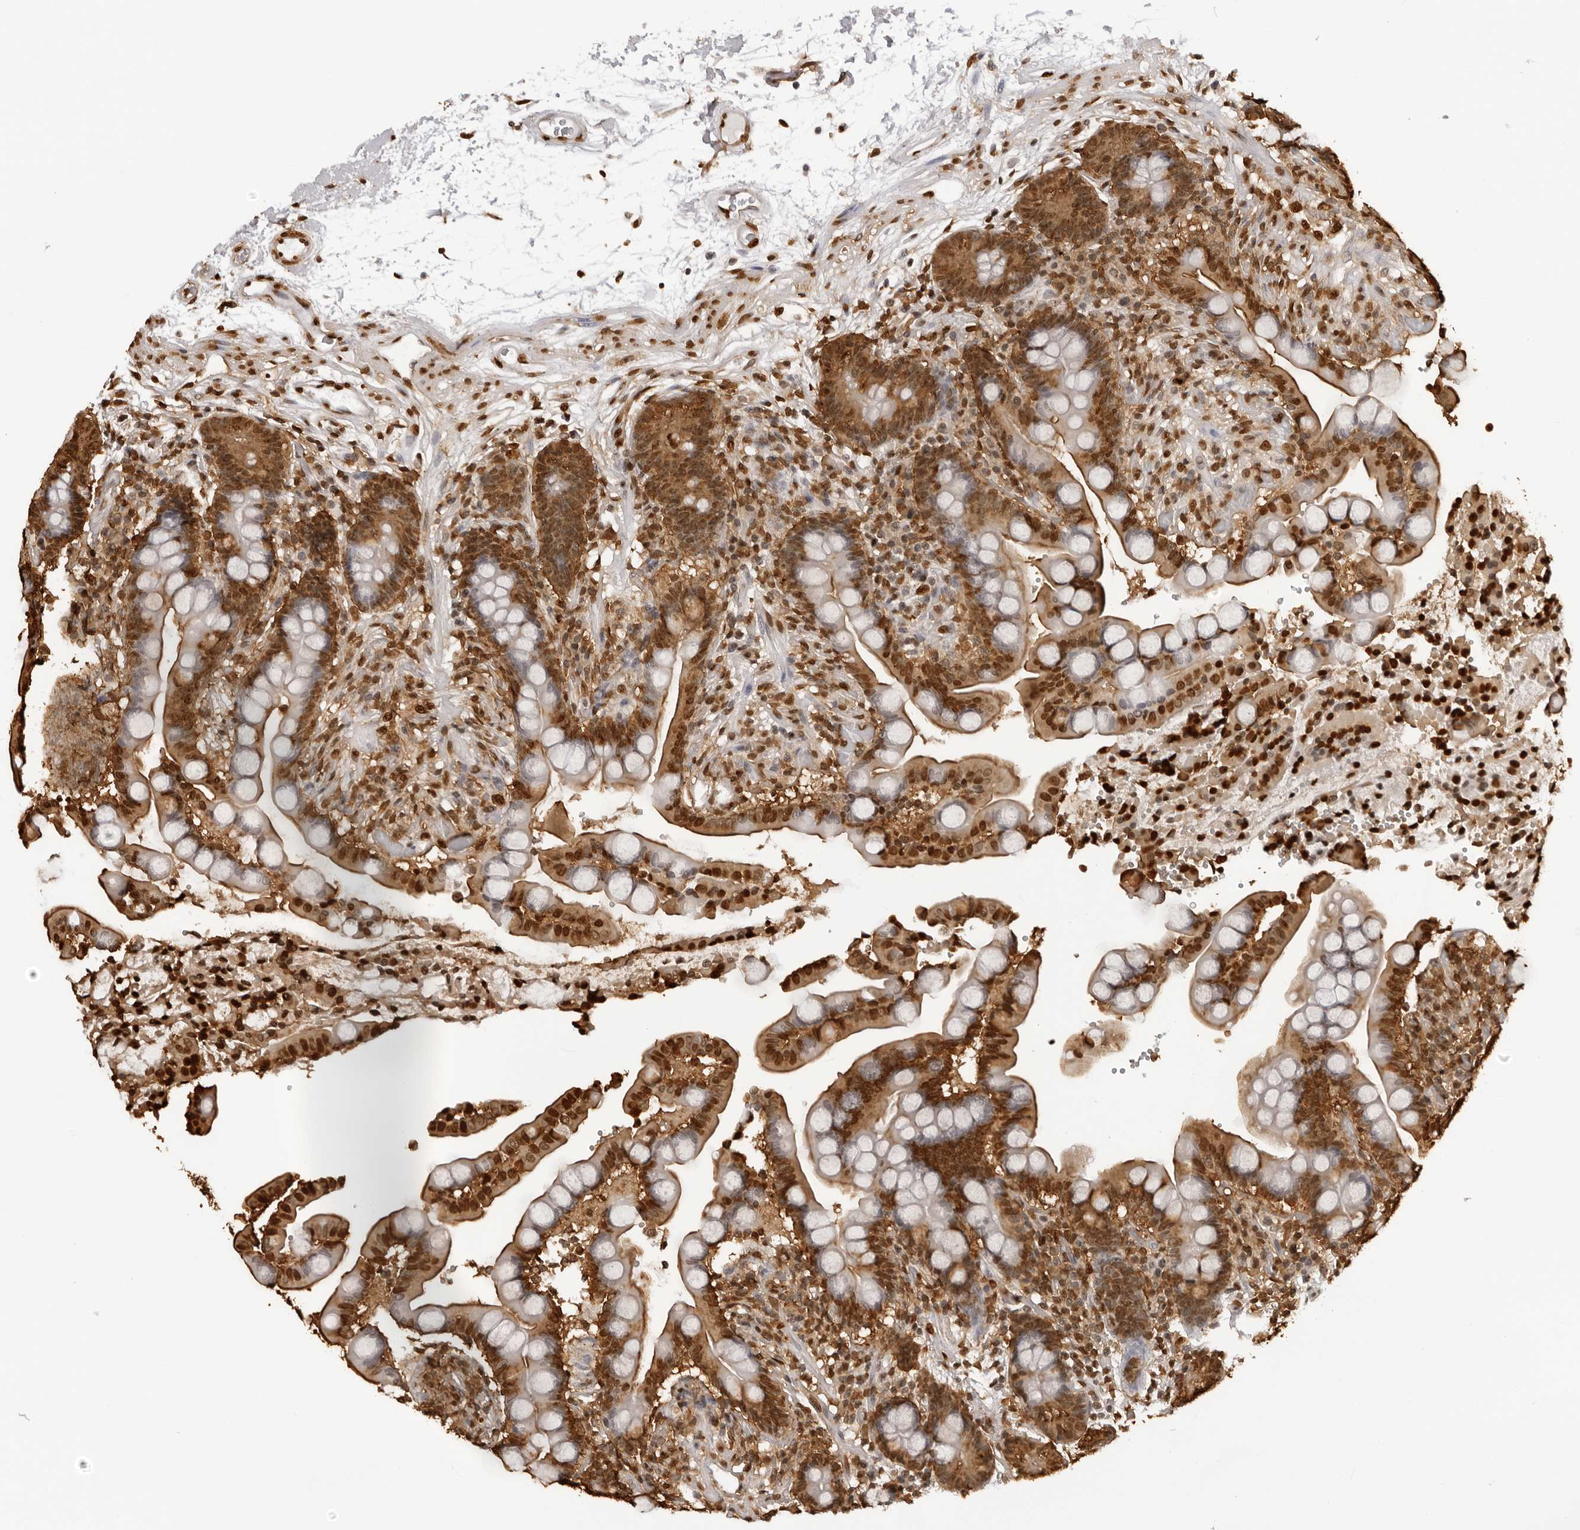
{"staining": {"intensity": "strong", "quantity": ">75%", "location": "nuclear"}, "tissue": "colon", "cell_type": "Endothelial cells", "image_type": "normal", "snomed": [{"axis": "morphology", "description": "Normal tissue, NOS"}, {"axis": "topography", "description": "Colon"}], "caption": "Brown immunohistochemical staining in benign human colon demonstrates strong nuclear staining in about >75% of endothelial cells. (Stains: DAB (3,3'-diaminobenzidine) in brown, nuclei in blue, Microscopy: brightfield microscopy at high magnification).", "gene": "ZFP91", "patient": {"sex": "male", "age": 73}}